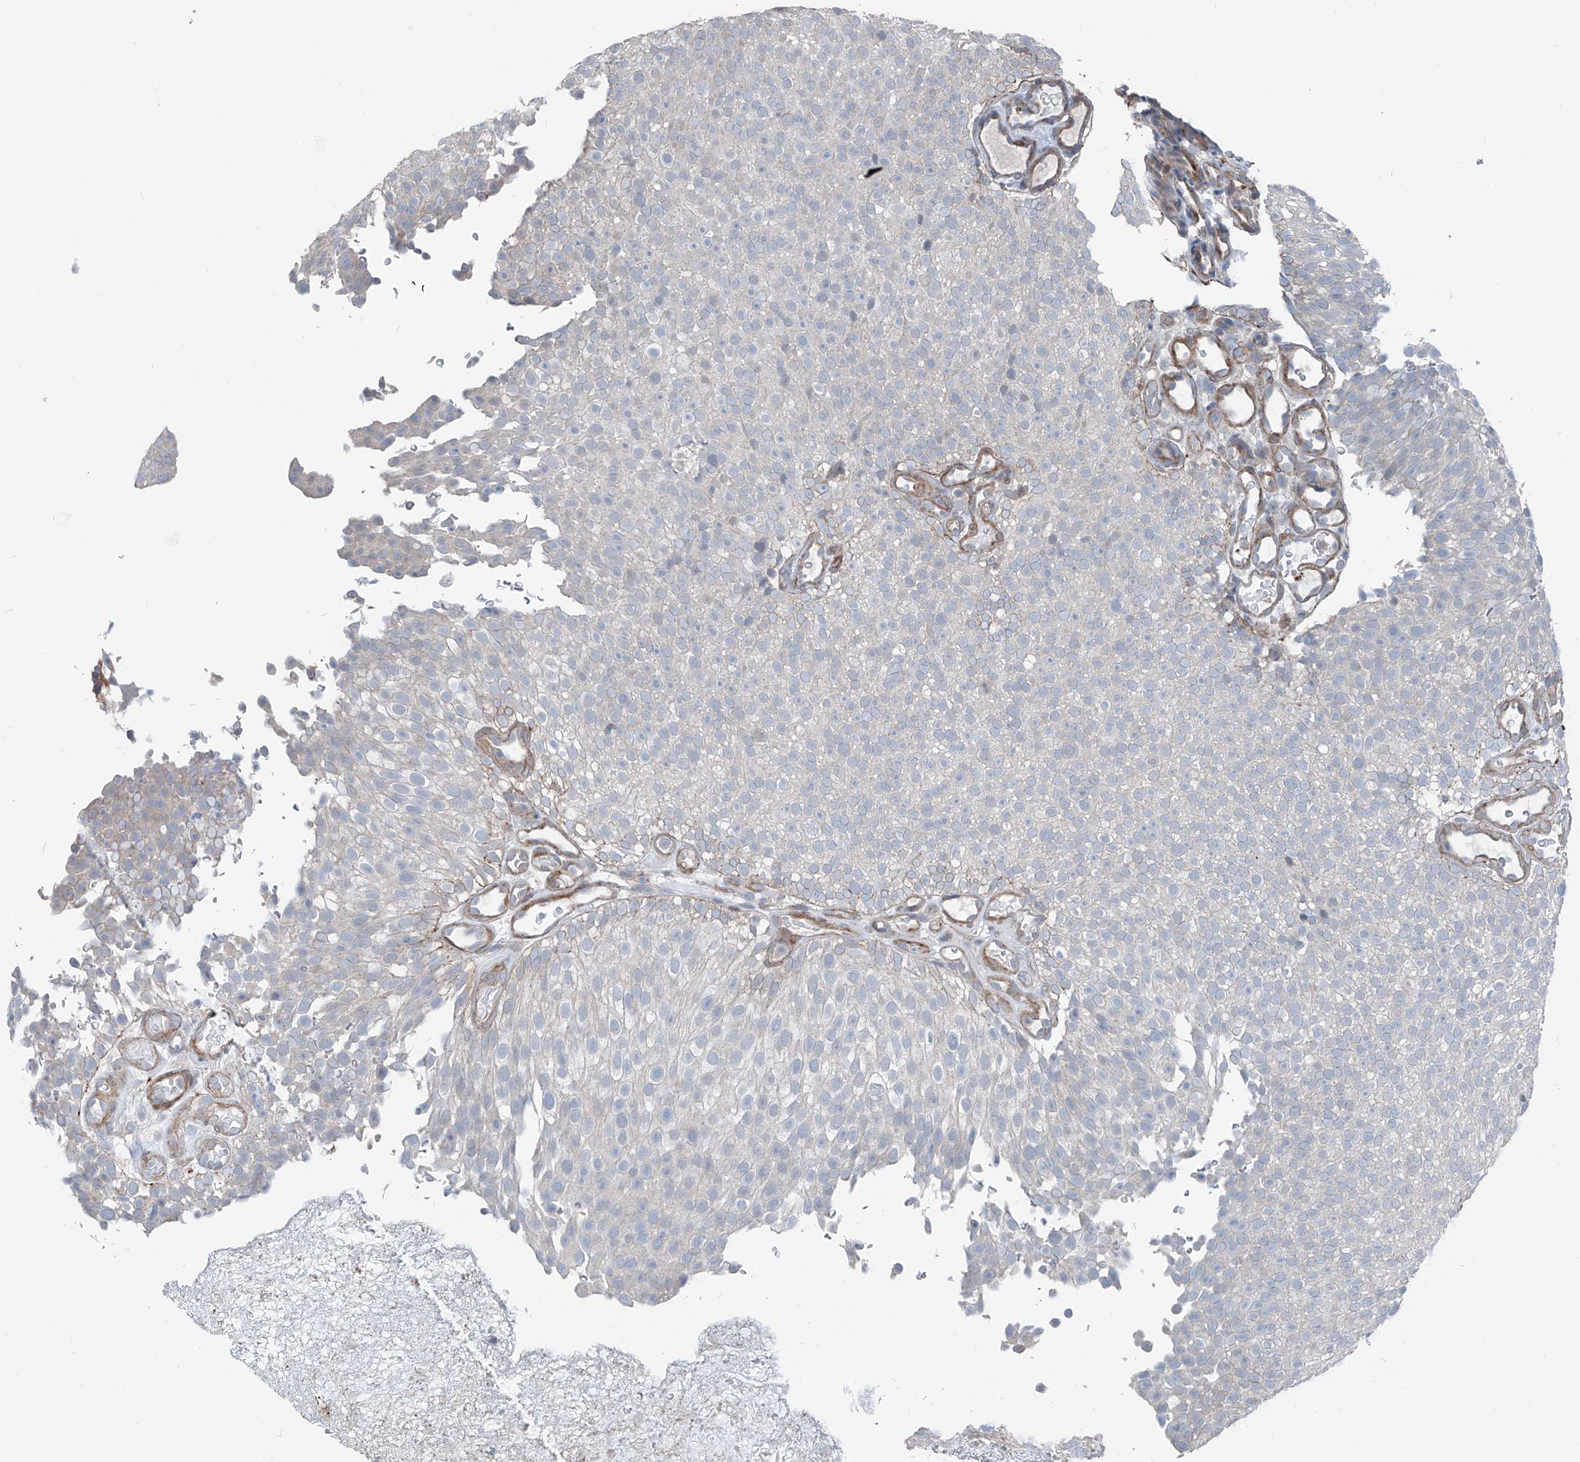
{"staining": {"intensity": "negative", "quantity": "none", "location": "none"}, "tissue": "urothelial cancer", "cell_type": "Tumor cells", "image_type": "cancer", "snomed": [{"axis": "morphology", "description": "Urothelial carcinoma, Low grade"}, {"axis": "topography", "description": "Urinary bladder"}], "caption": "Immunohistochemical staining of urothelial cancer demonstrates no significant positivity in tumor cells.", "gene": "HSPB11", "patient": {"sex": "male", "age": 78}}